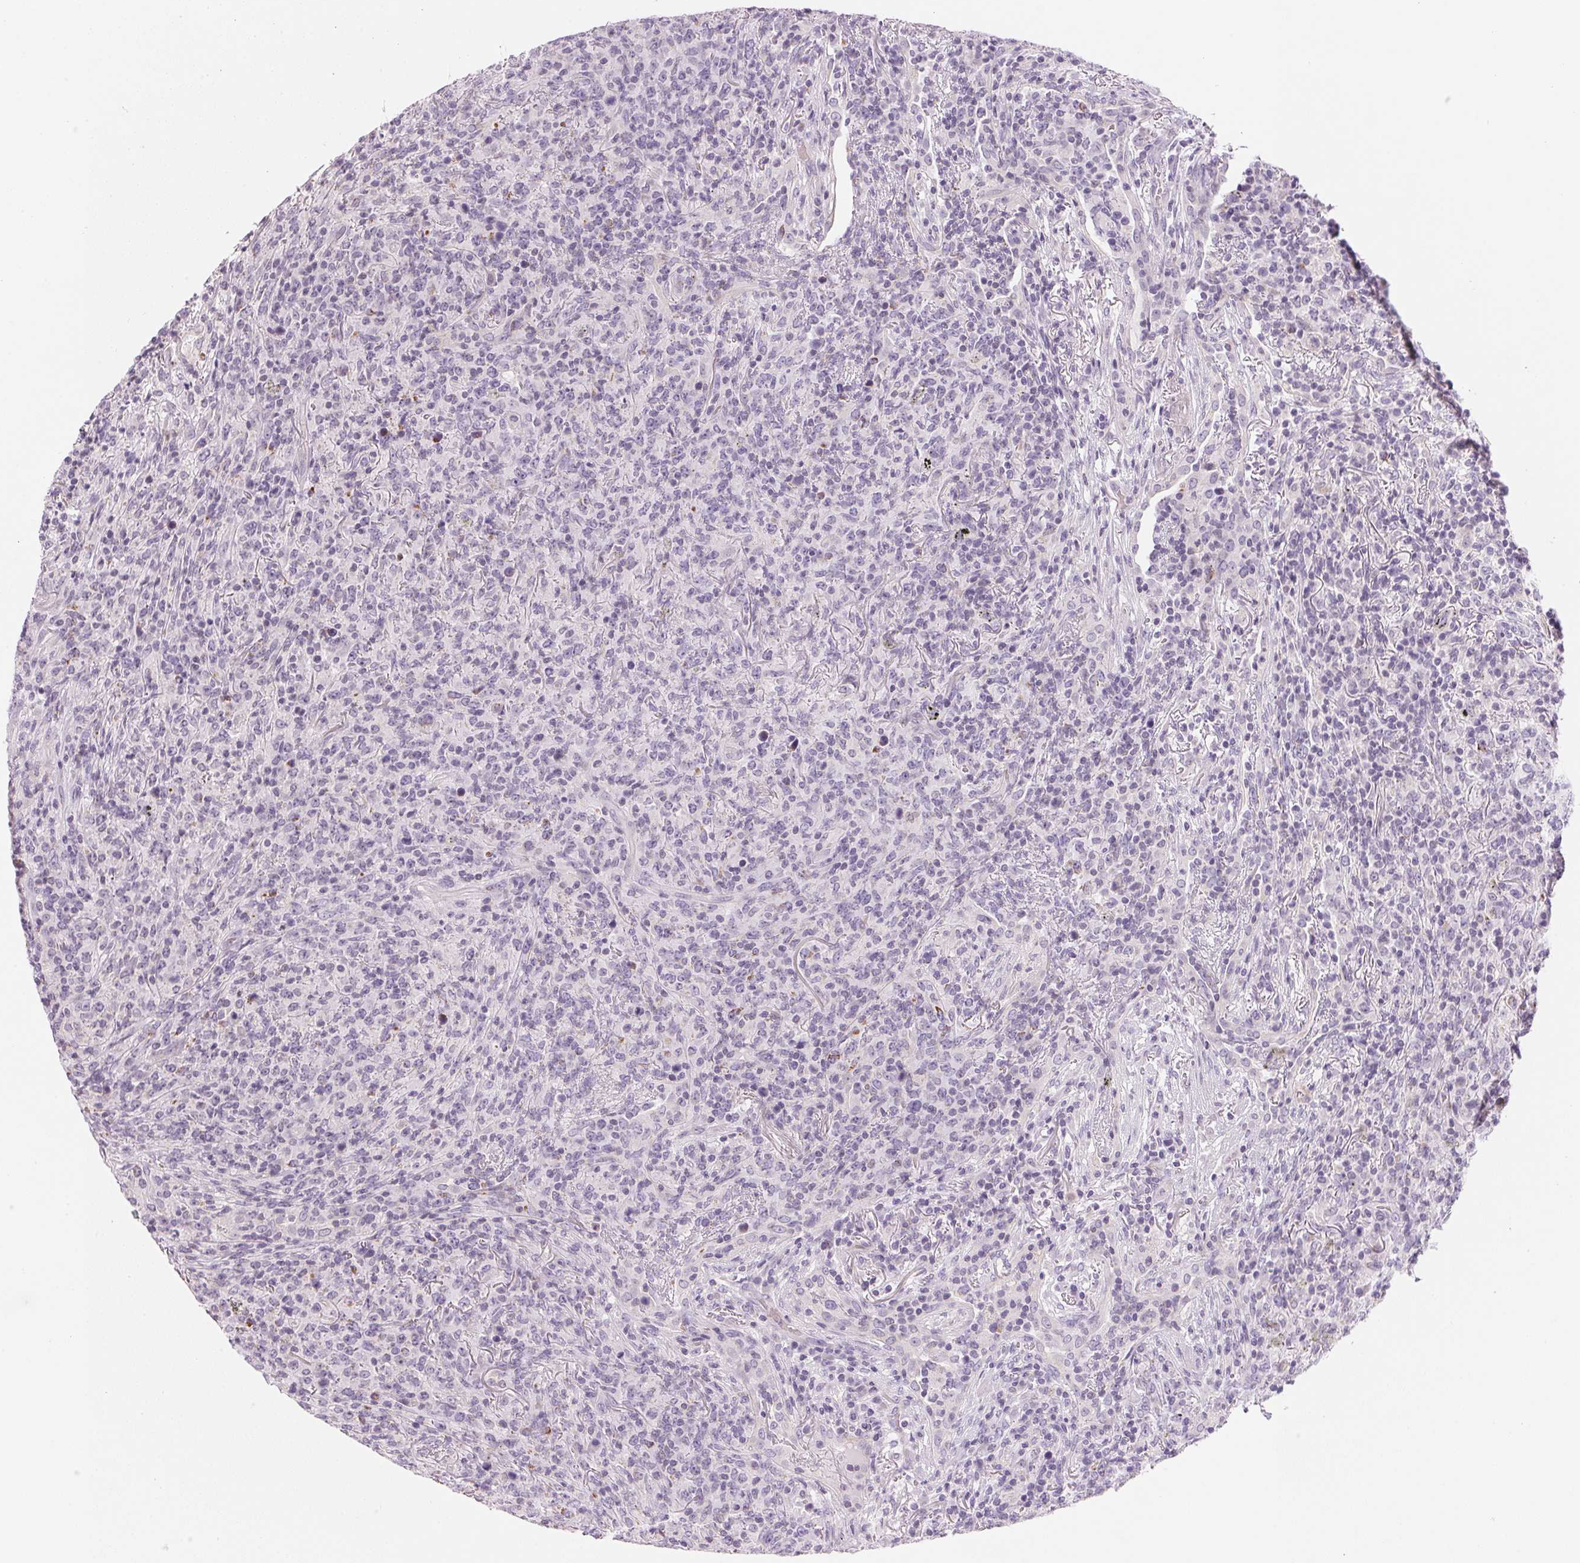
{"staining": {"intensity": "negative", "quantity": "none", "location": "none"}, "tissue": "lymphoma", "cell_type": "Tumor cells", "image_type": "cancer", "snomed": [{"axis": "morphology", "description": "Malignant lymphoma, non-Hodgkin's type, High grade"}, {"axis": "topography", "description": "Lung"}], "caption": "DAB (3,3'-diaminobenzidine) immunohistochemical staining of high-grade malignant lymphoma, non-Hodgkin's type reveals no significant expression in tumor cells. Brightfield microscopy of immunohistochemistry stained with DAB (brown) and hematoxylin (blue), captured at high magnification.", "gene": "CYP11B1", "patient": {"sex": "male", "age": 79}}